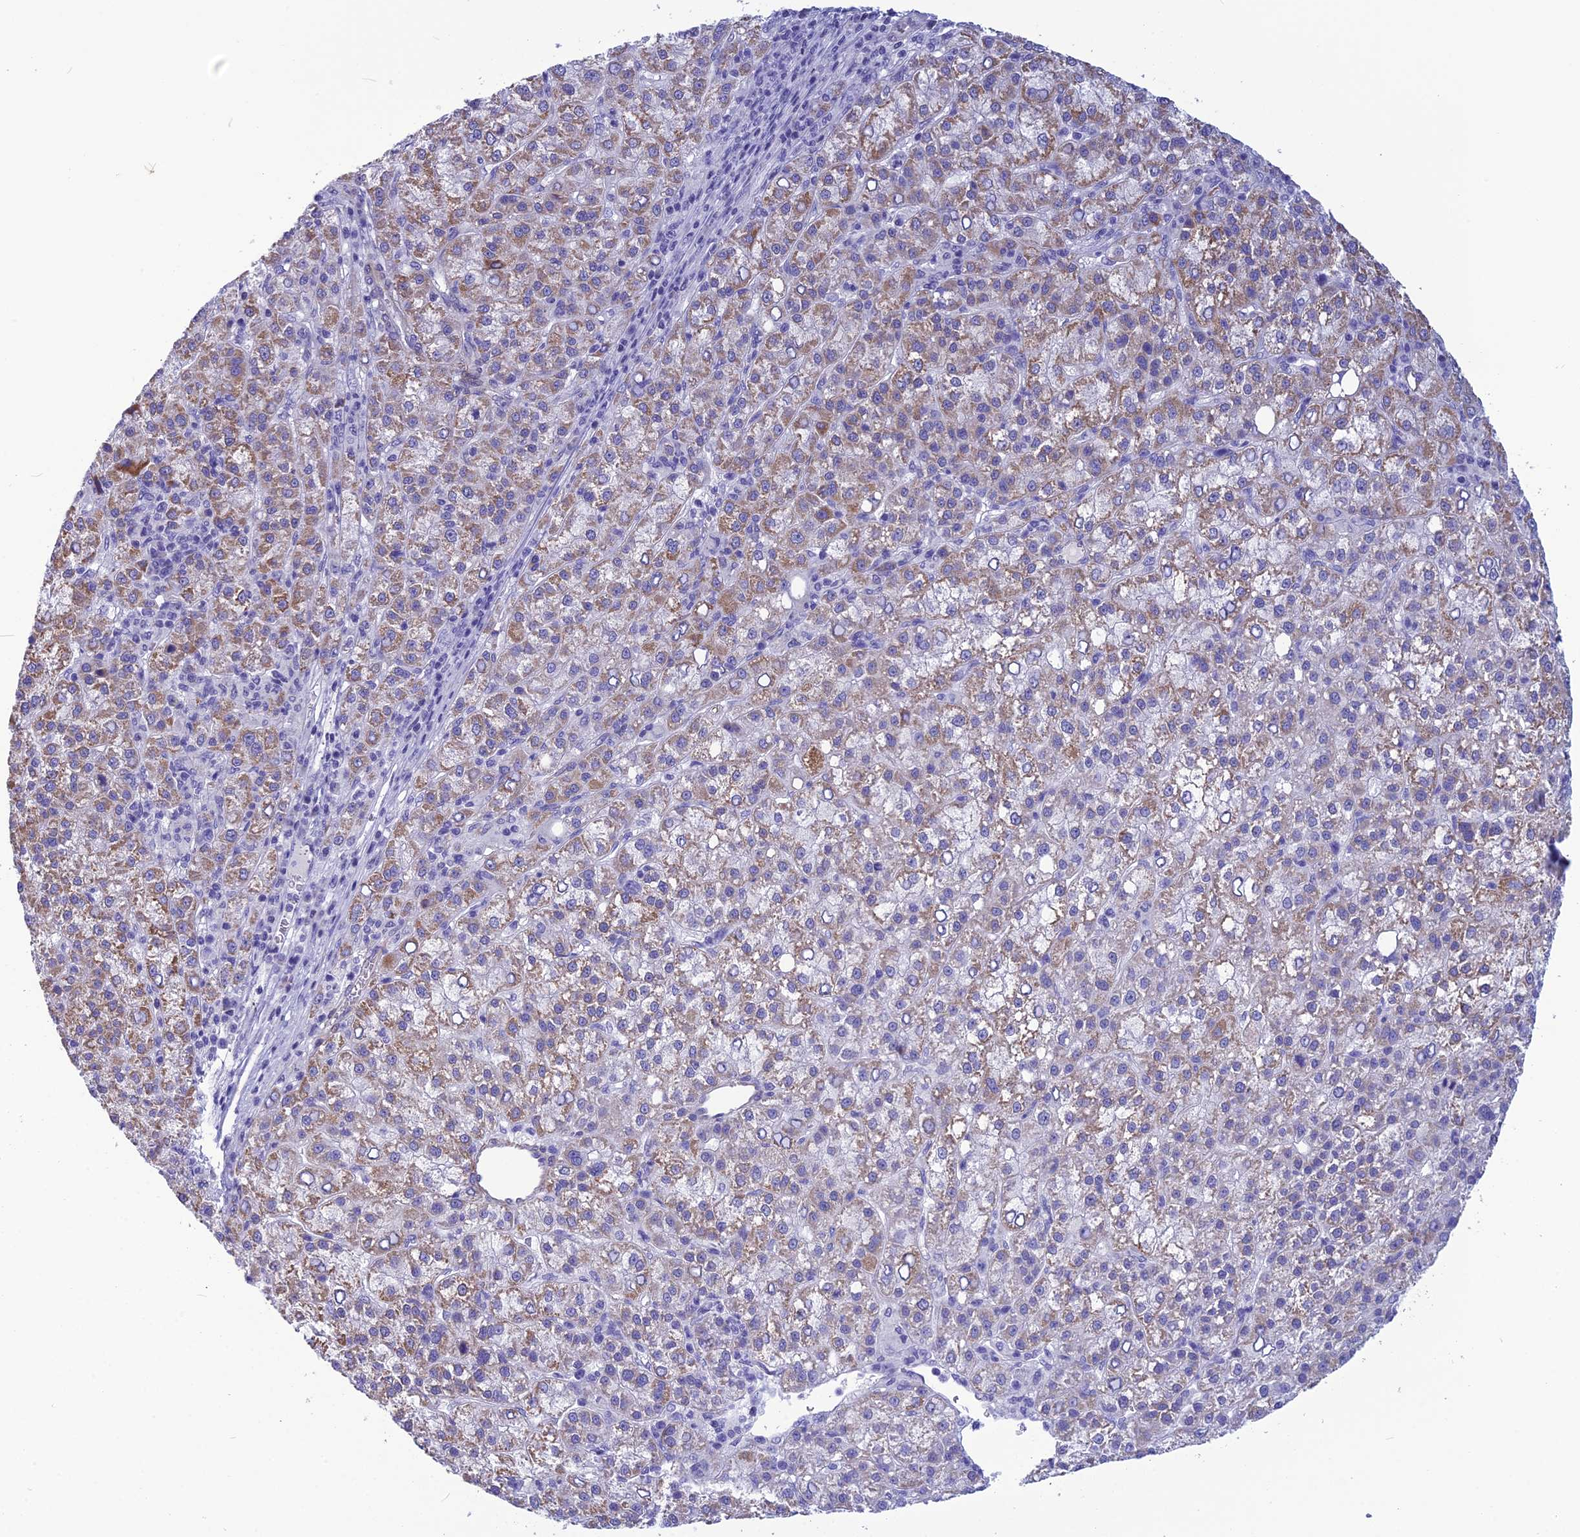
{"staining": {"intensity": "moderate", "quantity": ">75%", "location": "cytoplasmic/membranous"}, "tissue": "liver cancer", "cell_type": "Tumor cells", "image_type": "cancer", "snomed": [{"axis": "morphology", "description": "Carcinoma, Hepatocellular, NOS"}, {"axis": "topography", "description": "Liver"}], "caption": "A medium amount of moderate cytoplasmic/membranous positivity is identified in approximately >75% of tumor cells in hepatocellular carcinoma (liver) tissue. (DAB (3,3'-diaminobenzidine) = brown stain, brightfield microscopy at high magnification).", "gene": "POMGNT1", "patient": {"sex": "female", "age": 58}}